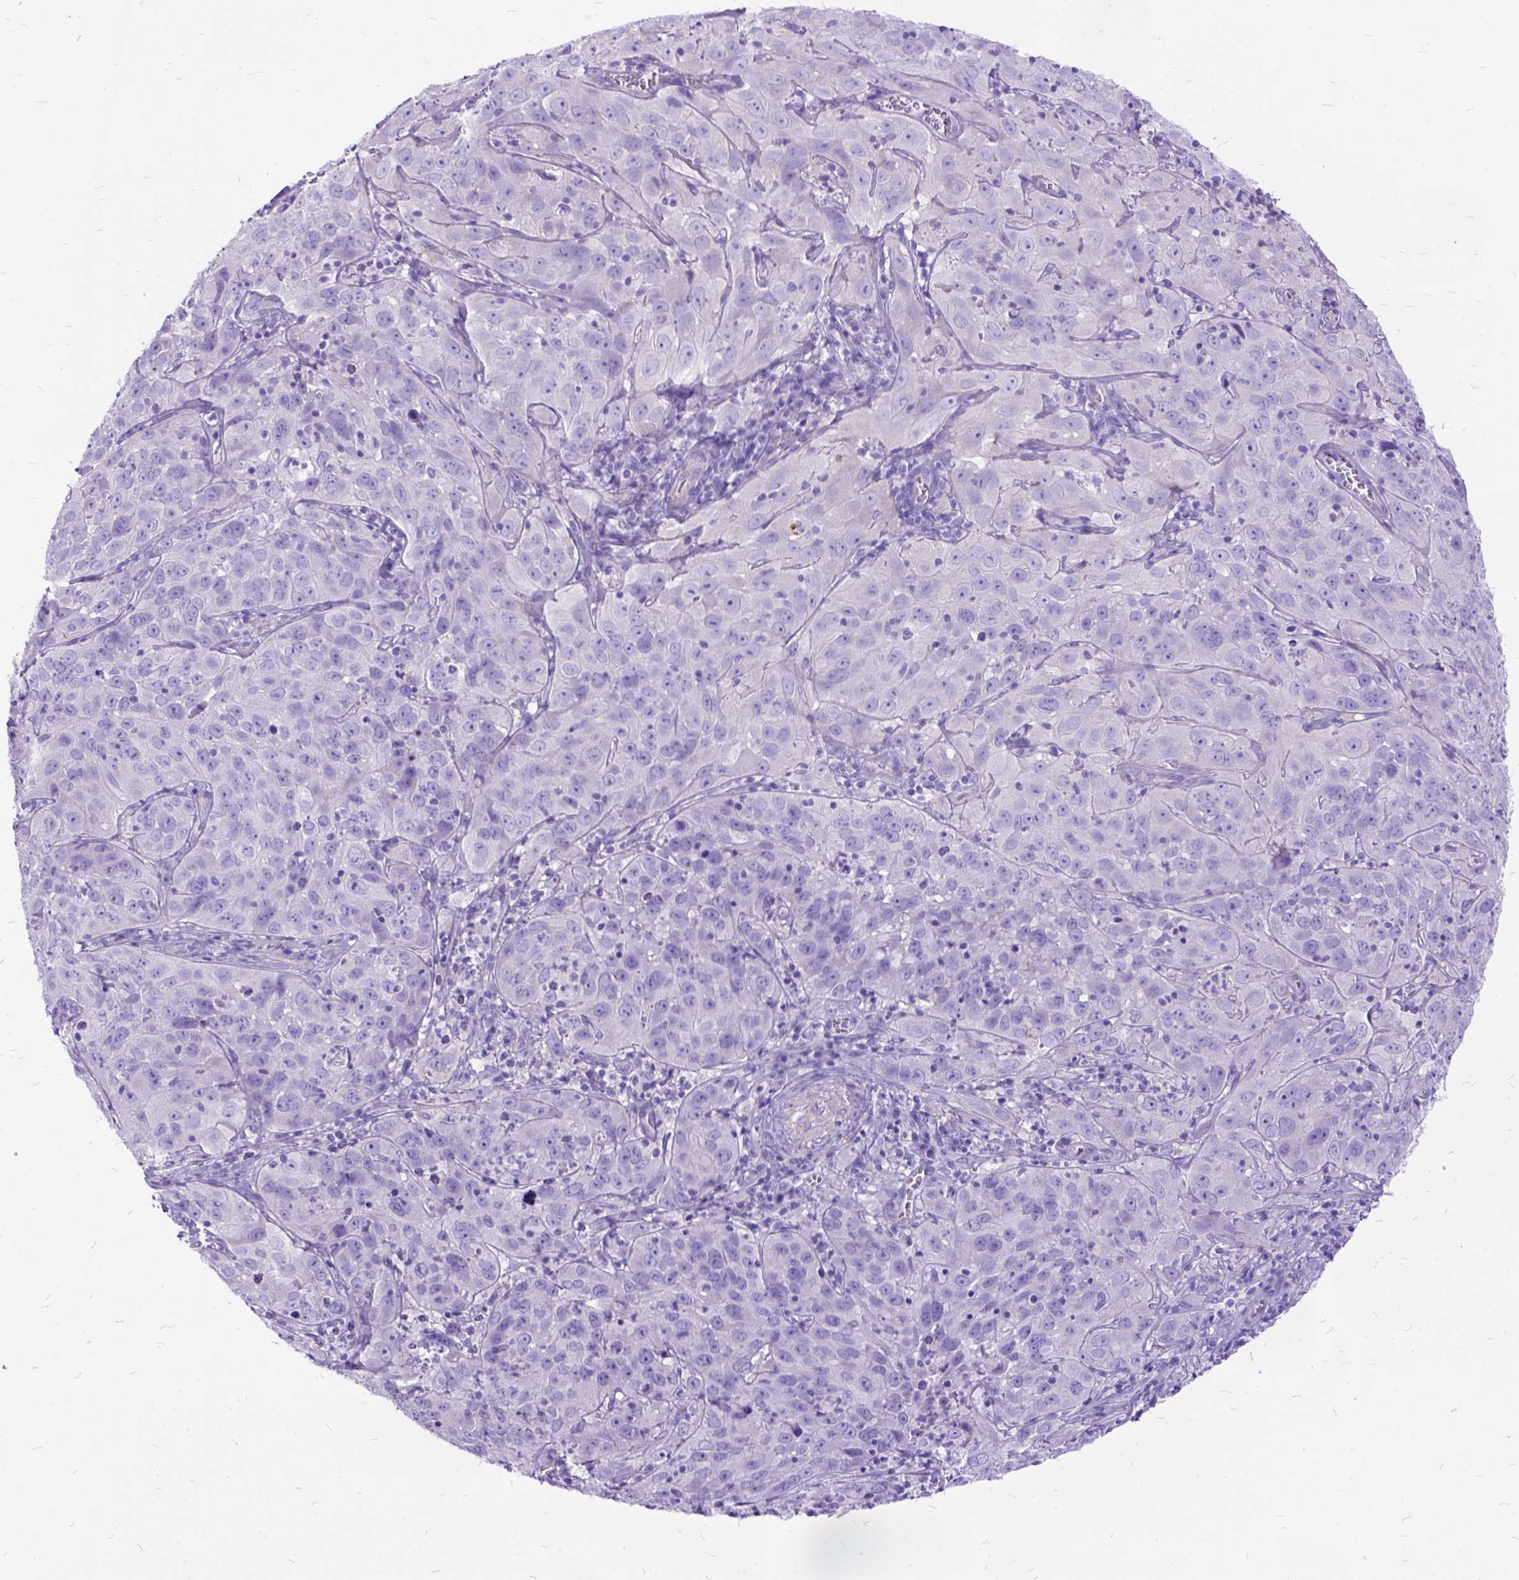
{"staining": {"intensity": "negative", "quantity": "none", "location": "none"}, "tissue": "cervical cancer", "cell_type": "Tumor cells", "image_type": "cancer", "snomed": [{"axis": "morphology", "description": "Squamous cell carcinoma, NOS"}, {"axis": "topography", "description": "Cervix"}], "caption": "IHC of squamous cell carcinoma (cervical) shows no positivity in tumor cells.", "gene": "ARL9", "patient": {"sex": "female", "age": 32}}